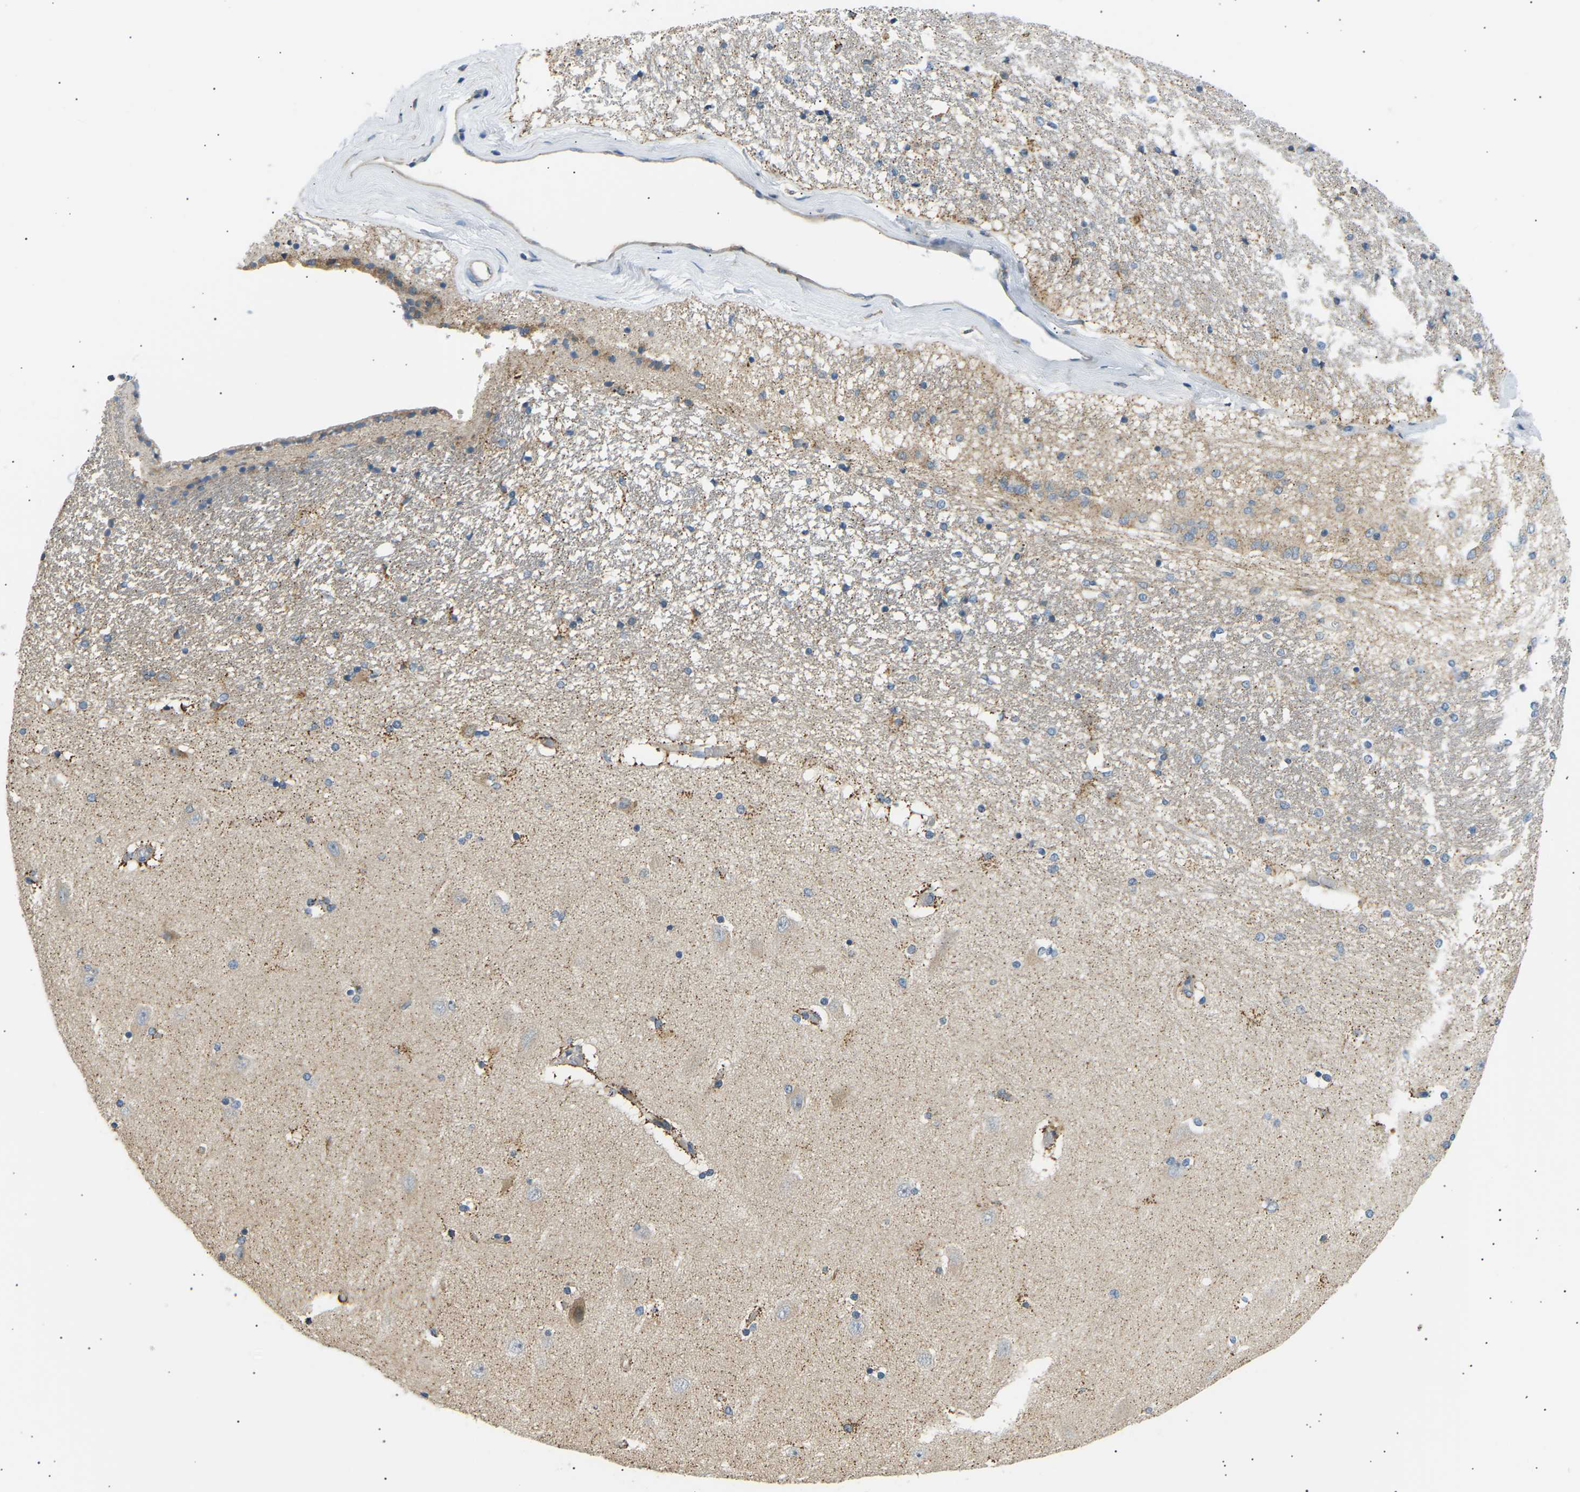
{"staining": {"intensity": "moderate", "quantity": "<25%", "location": "cytoplasmic/membranous"}, "tissue": "hippocampus", "cell_type": "Glial cells", "image_type": "normal", "snomed": [{"axis": "morphology", "description": "Normal tissue, NOS"}, {"axis": "topography", "description": "Hippocampus"}], "caption": "Glial cells display moderate cytoplasmic/membranous positivity in about <25% of cells in normal hippocampus. (Brightfield microscopy of DAB IHC at high magnification).", "gene": "TBC1D8", "patient": {"sex": "female", "age": 54}}